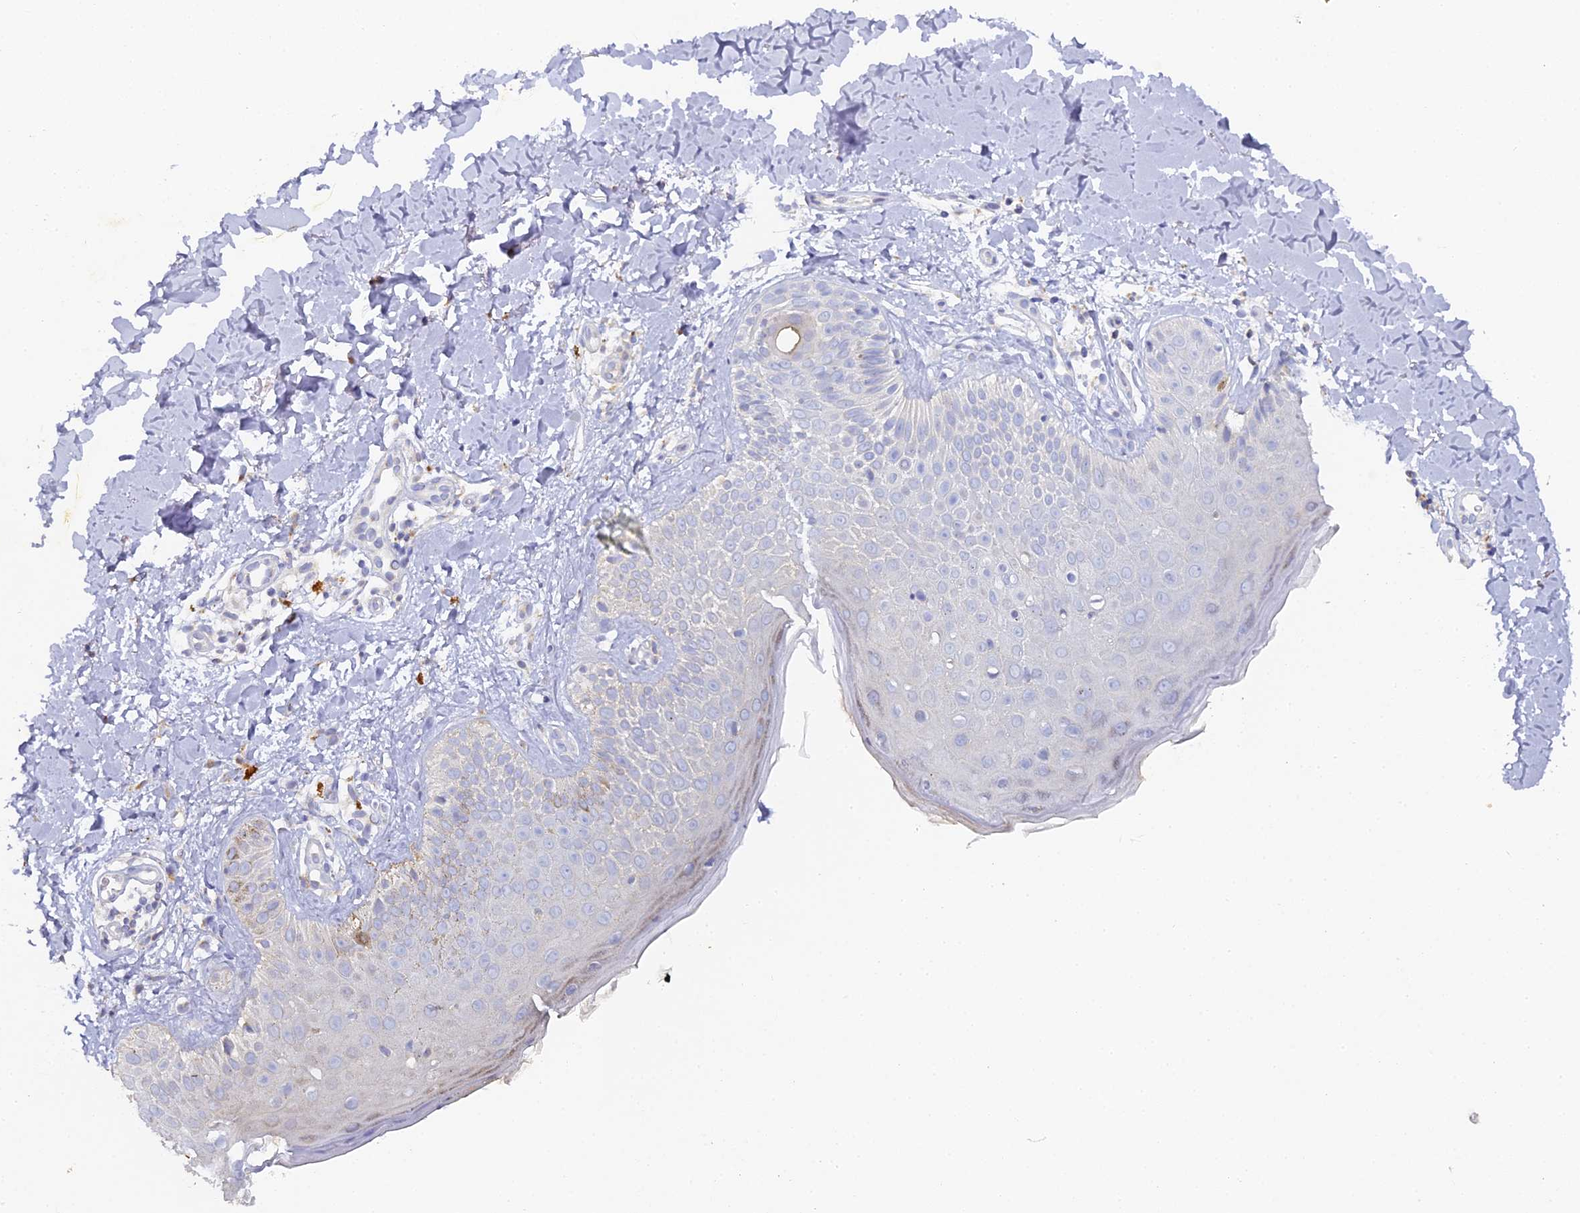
{"staining": {"intensity": "moderate", "quantity": "25%-75%", "location": "cytoplasmic/membranous"}, "tissue": "skin", "cell_type": "Fibroblasts", "image_type": "normal", "snomed": [{"axis": "morphology", "description": "Normal tissue, NOS"}, {"axis": "topography", "description": "Skin"}], "caption": "DAB (3,3'-diaminobenzidine) immunohistochemical staining of benign human skin demonstrates moderate cytoplasmic/membranous protein positivity in about 25%-75% of fibroblasts.", "gene": "DONSON", "patient": {"sex": "male", "age": 52}}